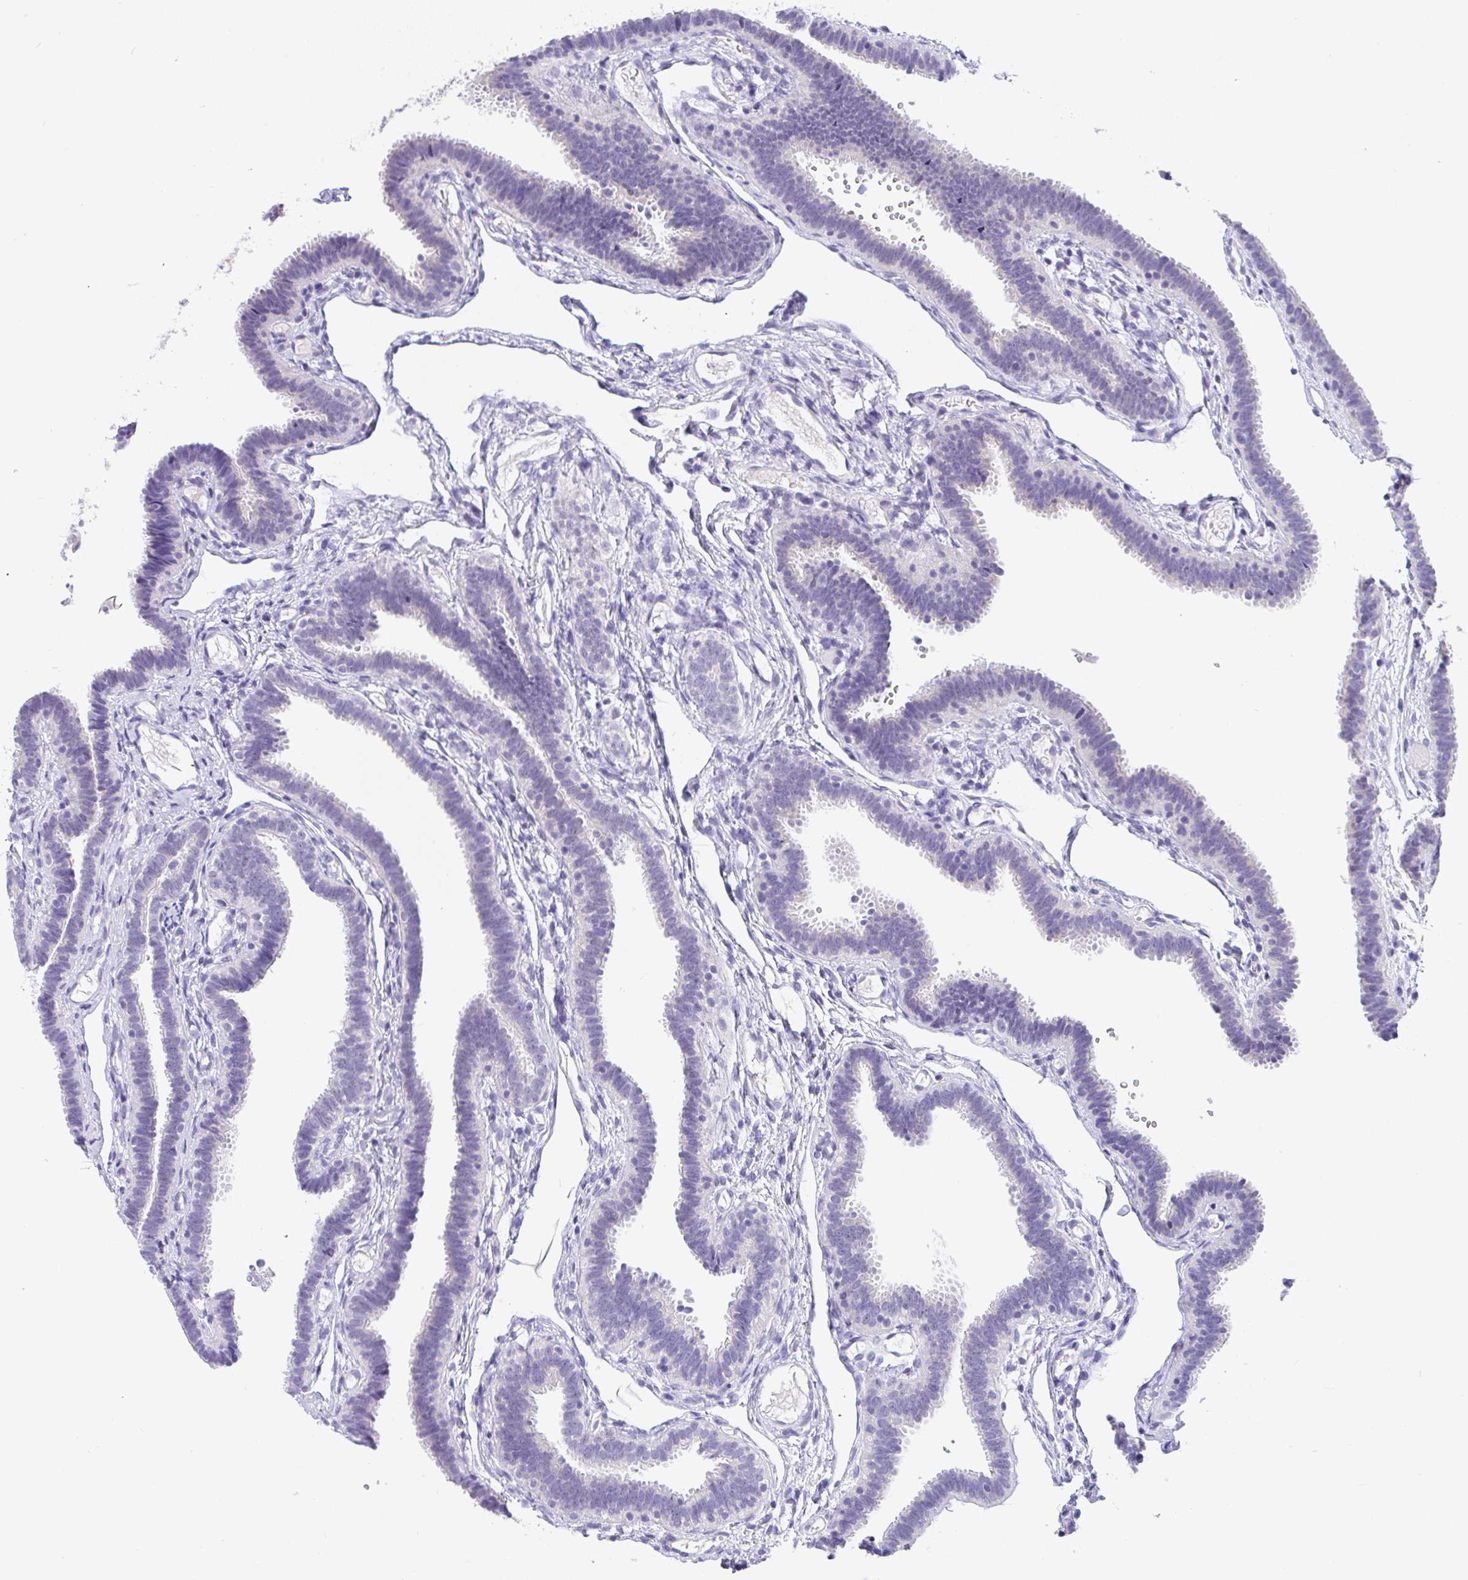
{"staining": {"intensity": "negative", "quantity": "none", "location": "none"}, "tissue": "fallopian tube", "cell_type": "Glandular cells", "image_type": "normal", "snomed": [{"axis": "morphology", "description": "Normal tissue, NOS"}, {"axis": "topography", "description": "Fallopian tube"}], "caption": "A high-resolution micrograph shows immunohistochemistry (IHC) staining of normal fallopian tube, which demonstrates no significant expression in glandular cells.", "gene": "SERPINE3", "patient": {"sex": "female", "age": 37}}